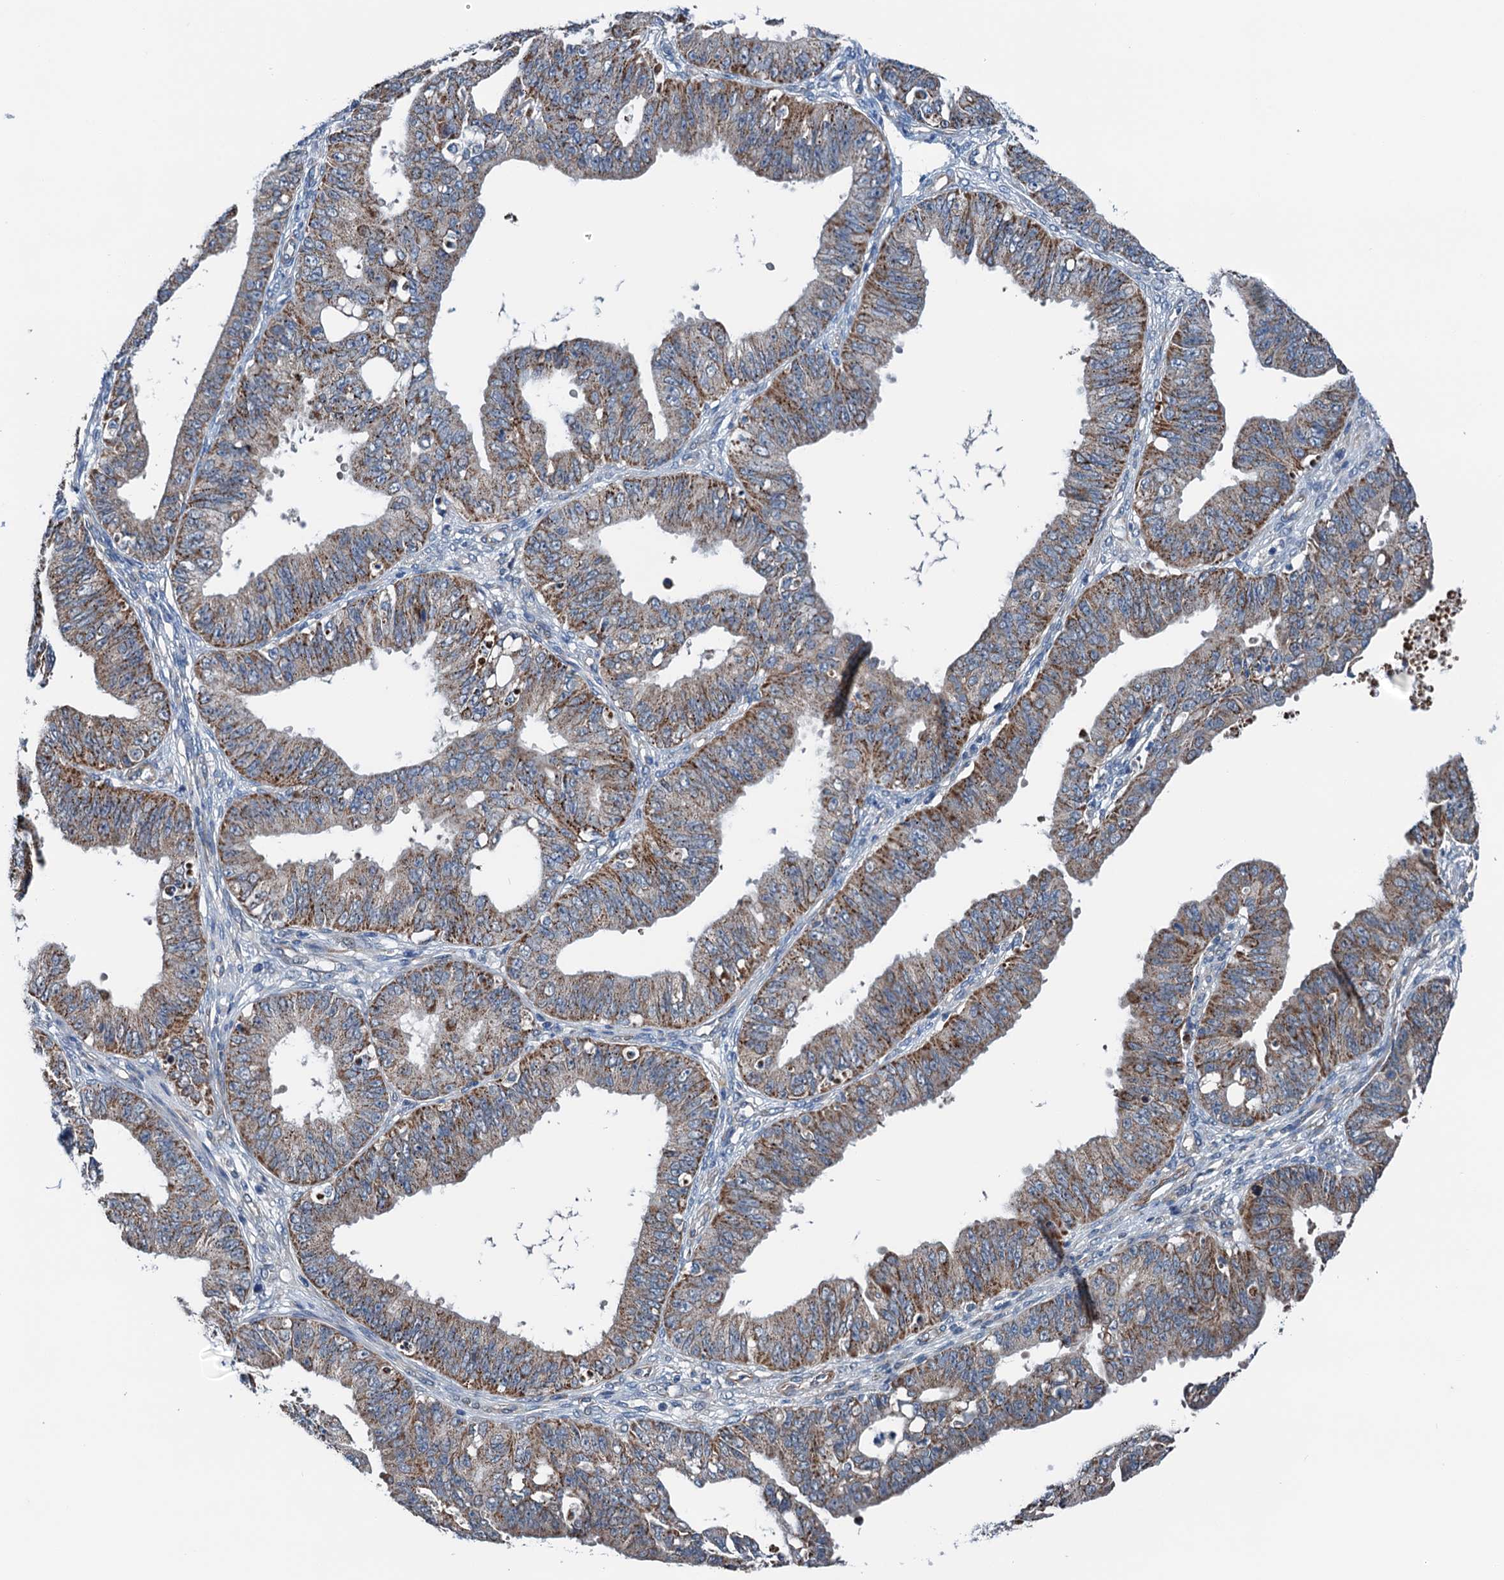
{"staining": {"intensity": "moderate", "quantity": ">75%", "location": "cytoplasmic/membranous"}, "tissue": "ovarian cancer", "cell_type": "Tumor cells", "image_type": "cancer", "snomed": [{"axis": "morphology", "description": "Carcinoma, endometroid"}, {"axis": "topography", "description": "Appendix"}, {"axis": "topography", "description": "Ovary"}], "caption": "Immunohistochemical staining of human ovarian cancer (endometroid carcinoma) exhibits moderate cytoplasmic/membranous protein staining in about >75% of tumor cells. (DAB (3,3'-diaminobenzidine) = brown stain, brightfield microscopy at high magnification).", "gene": "ELAC1", "patient": {"sex": "female", "age": 42}}